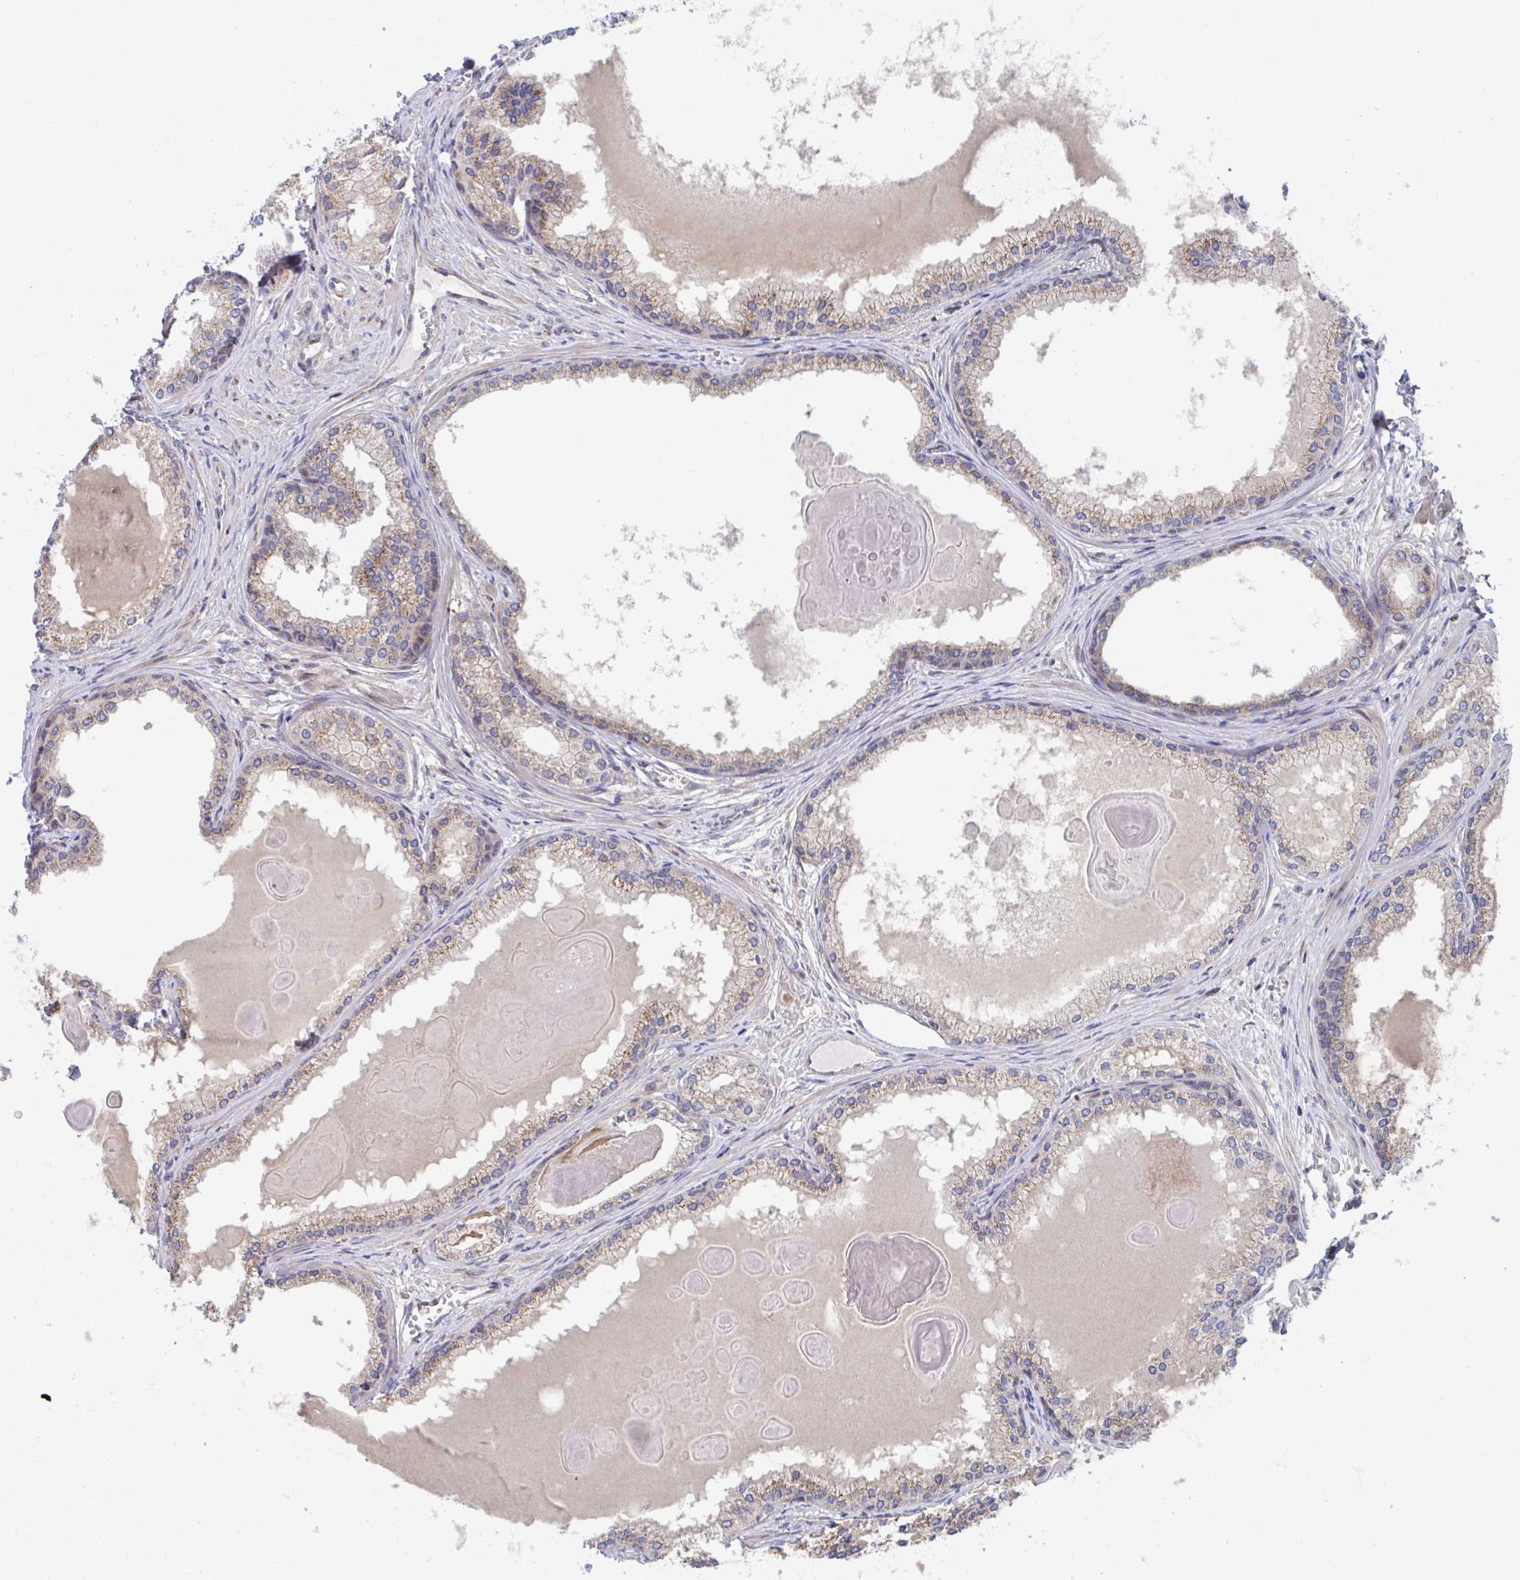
{"staining": {"intensity": "weak", "quantity": ">75%", "location": "cytoplasmic/membranous"}, "tissue": "prostate cancer", "cell_type": "Tumor cells", "image_type": "cancer", "snomed": [{"axis": "morphology", "description": "Adenocarcinoma, High grade"}, {"axis": "topography", "description": "Prostate"}], "caption": "Tumor cells display weak cytoplasmic/membranous staining in approximately >75% of cells in prostate cancer (high-grade adenocarcinoma).", "gene": "FJX1", "patient": {"sex": "male", "age": 68}}